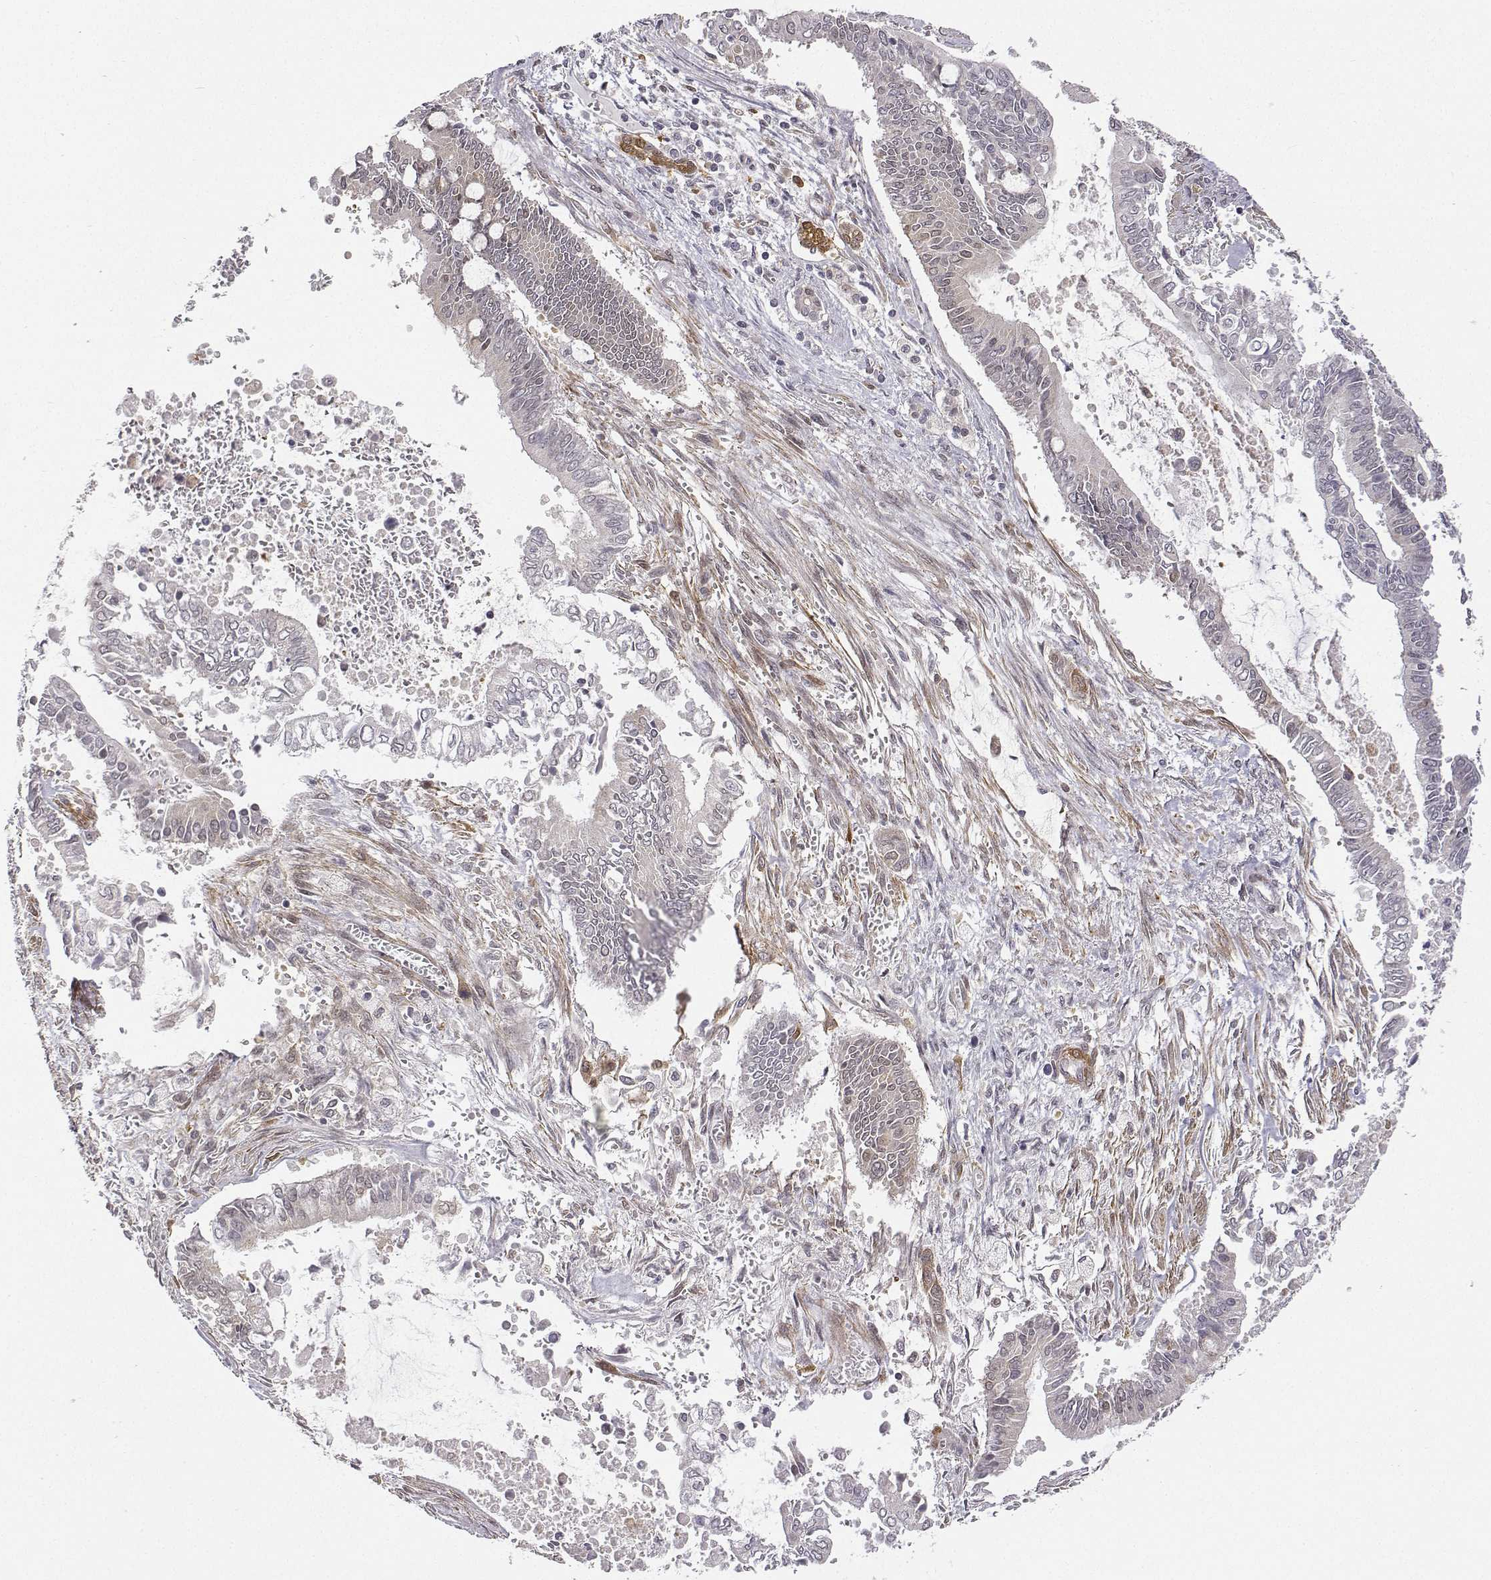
{"staining": {"intensity": "negative", "quantity": "none", "location": "none"}, "tissue": "pancreatic cancer", "cell_type": "Tumor cells", "image_type": "cancer", "snomed": [{"axis": "morphology", "description": "Adenocarcinoma, NOS"}, {"axis": "topography", "description": "Pancreas"}], "caption": "Immunohistochemistry (IHC) histopathology image of neoplastic tissue: adenocarcinoma (pancreatic) stained with DAB displays no significant protein expression in tumor cells.", "gene": "PHGDH", "patient": {"sex": "male", "age": 68}}